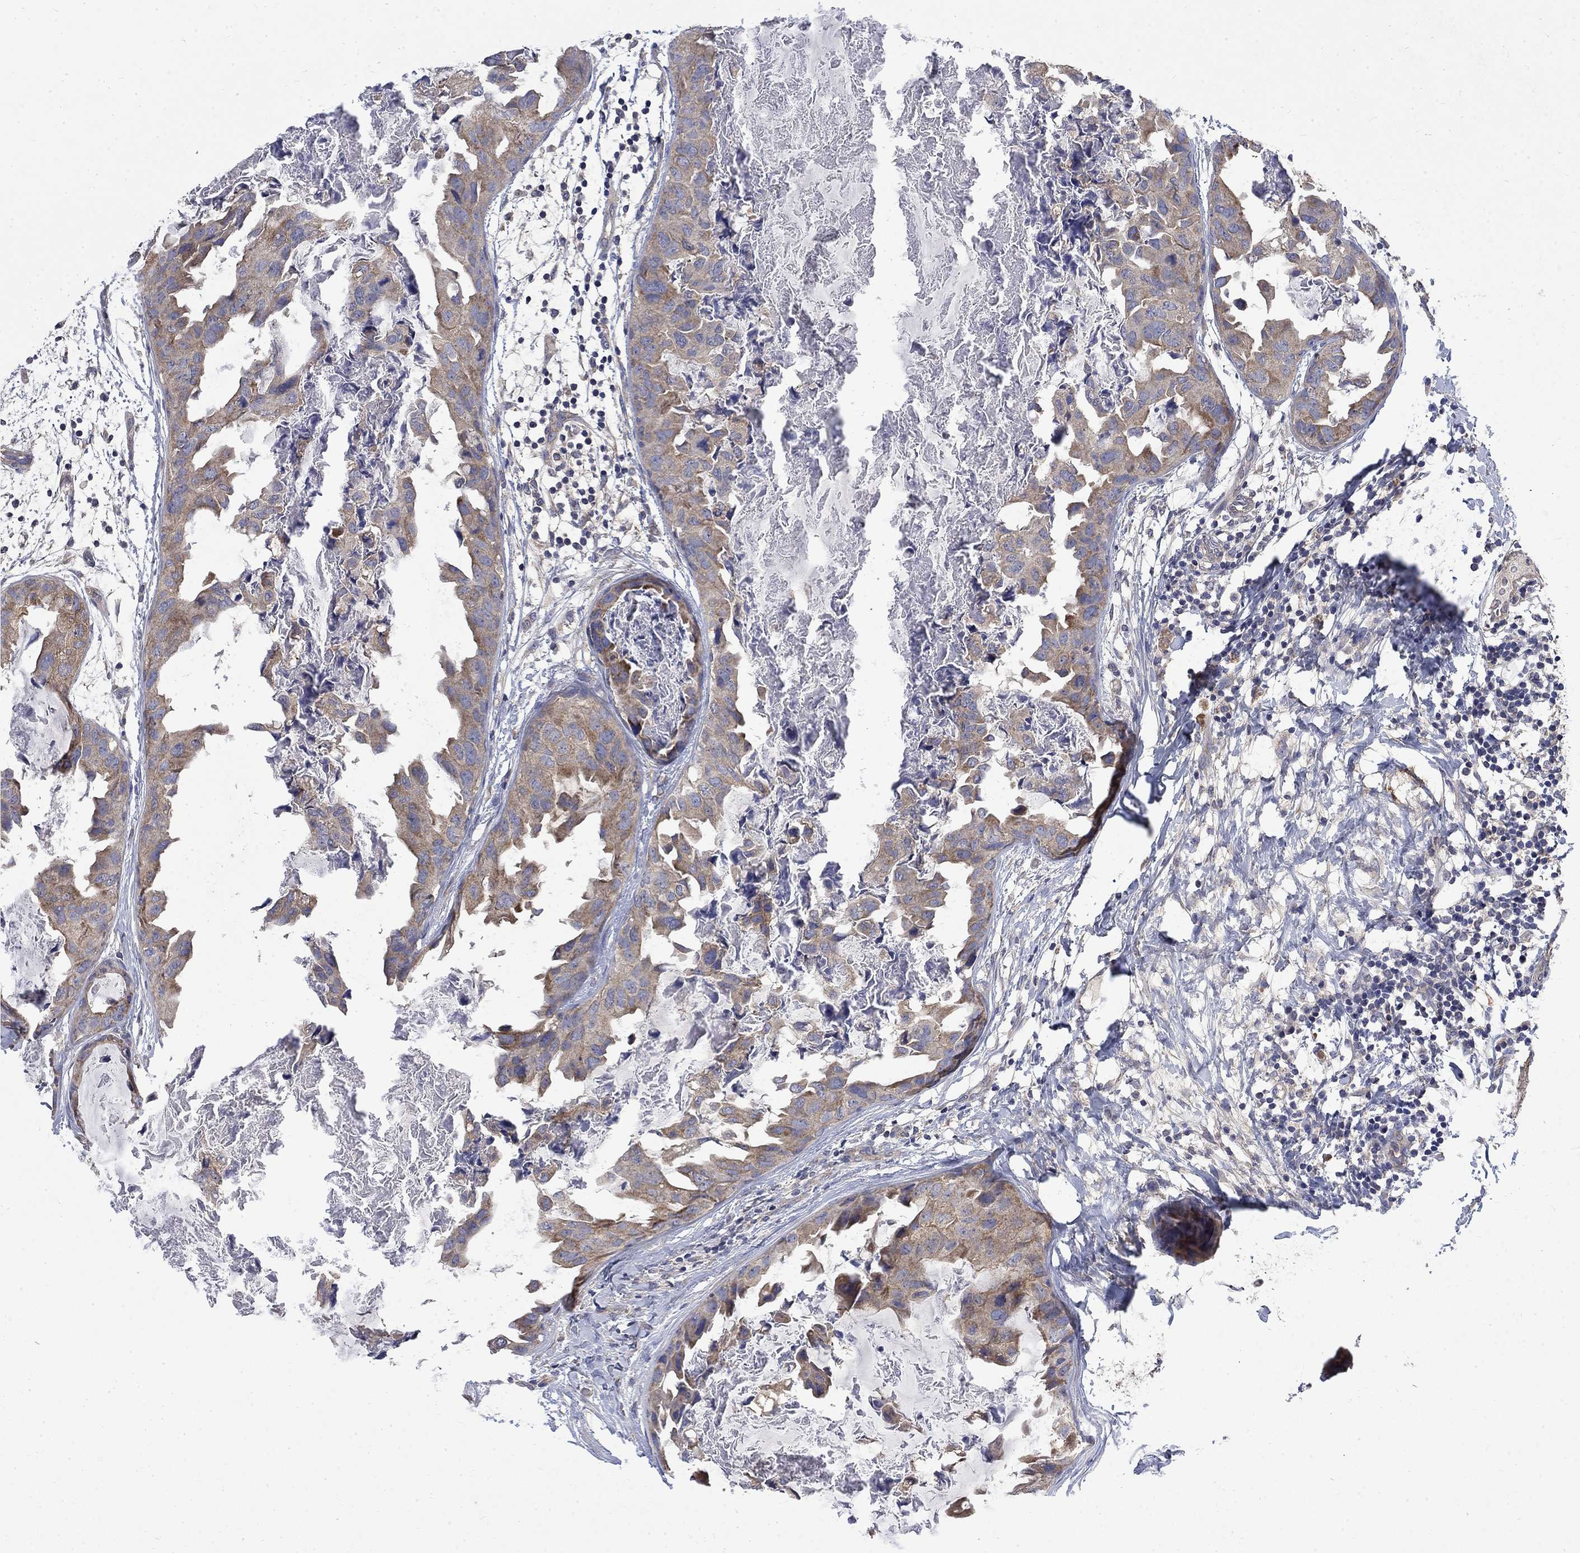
{"staining": {"intensity": "moderate", "quantity": "25%-75%", "location": "cytoplasmic/membranous"}, "tissue": "breast cancer", "cell_type": "Tumor cells", "image_type": "cancer", "snomed": [{"axis": "morphology", "description": "Normal tissue, NOS"}, {"axis": "morphology", "description": "Duct carcinoma"}, {"axis": "topography", "description": "Breast"}], "caption": "This micrograph shows immunohistochemistry staining of human breast cancer (intraductal carcinoma), with medium moderate cytoplasmic/membranous staining in approximately 25%-75% of tumor cells.", "gene": "HSPA12A", "patient": {"sex": "female", "age": 40}}